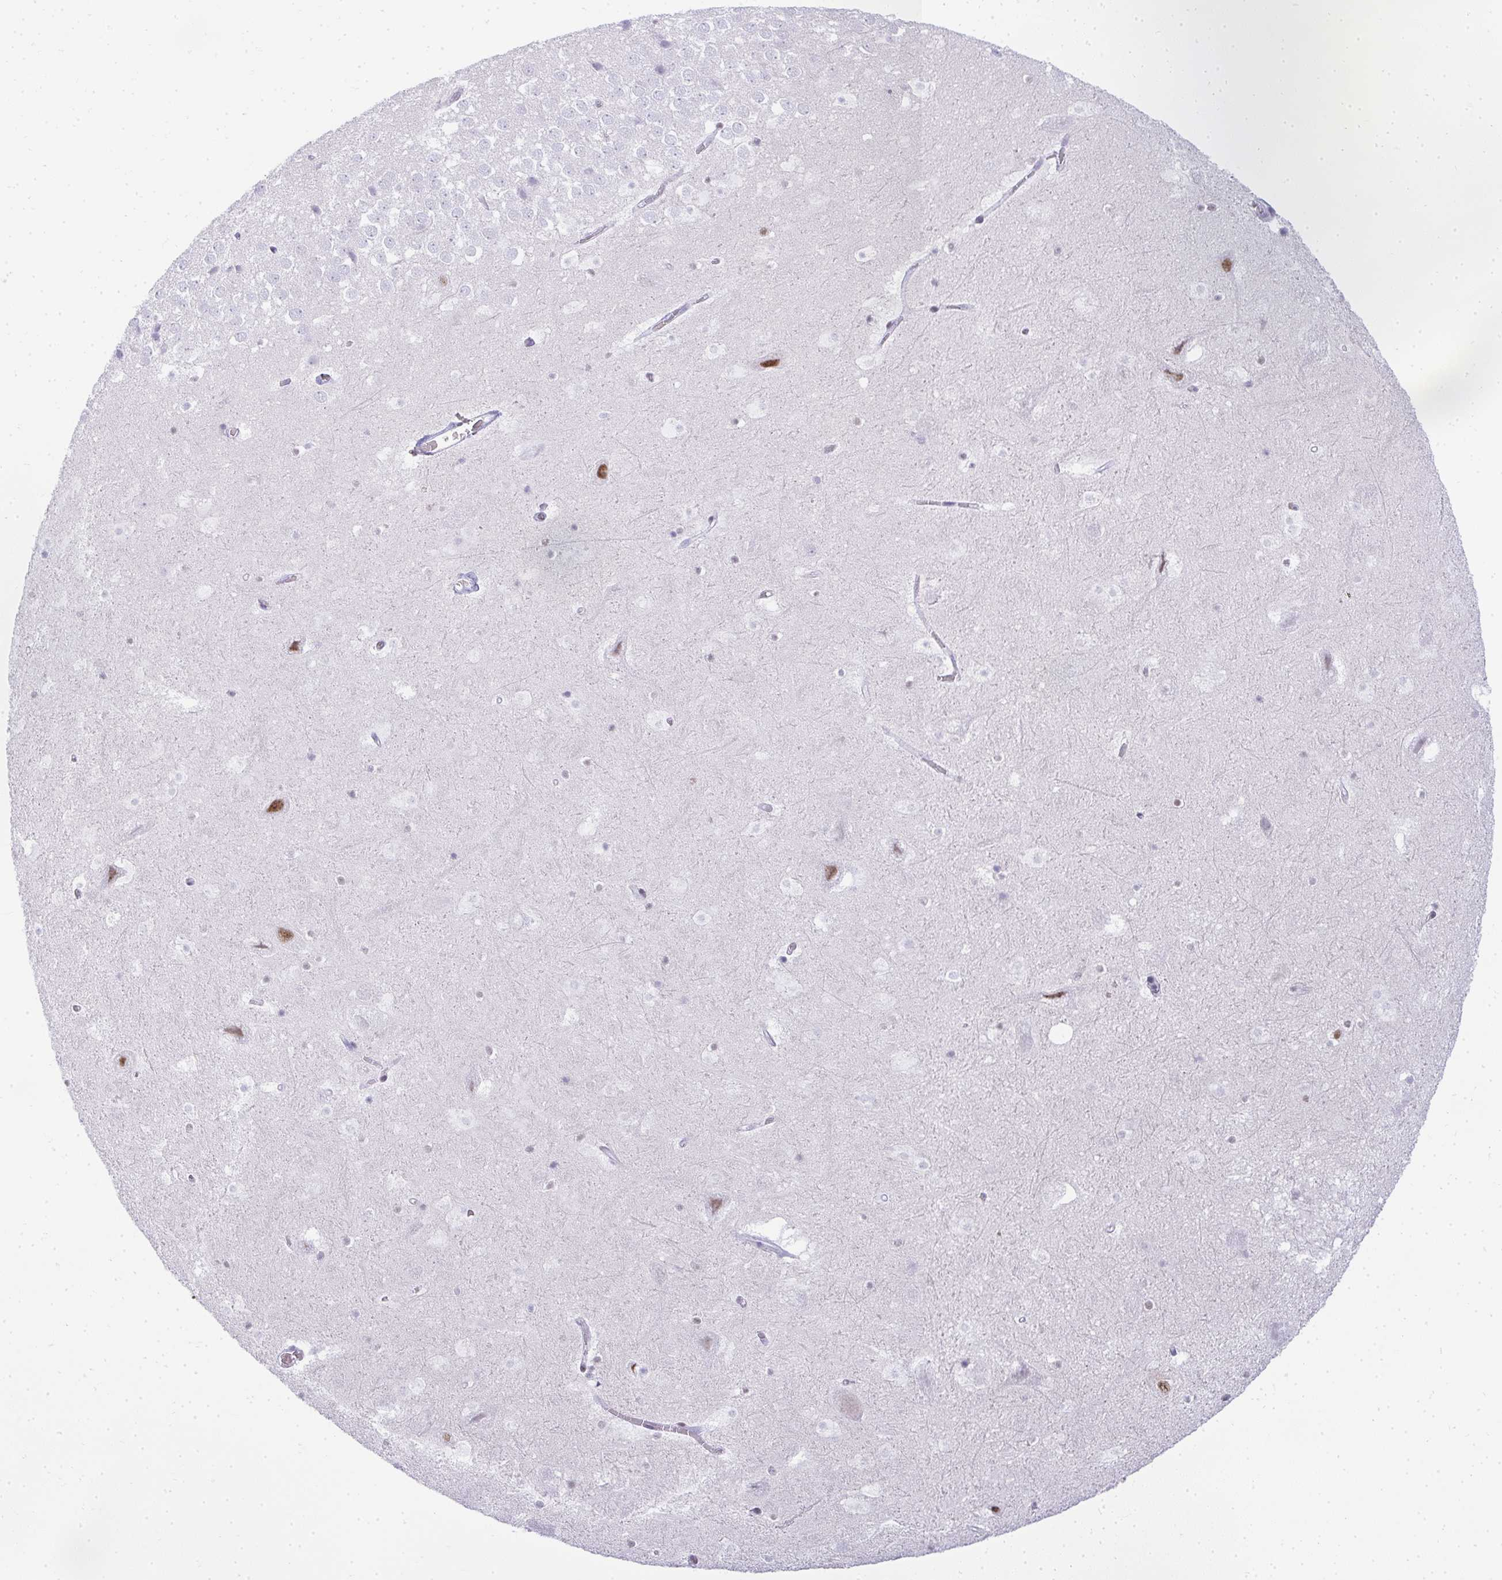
{"staining": {"intensity": "negative", "quantity": "none", "location": "none"}, "tissue": "hippocampus", "cell_type": "Glial cells", "image_type": "normal", "snomed": [{"axis": "morphology", "description": "Normal tissue, NOS"}, {"axis": "topography", "description": "Hippocampus"}], "caption": "Unremarkable hippocampus was stained to show a protein in brown. There is no significant staining in glial cells. The staining was performed using DAB to visualize the protein expression in brown, while the nuclei were stained in blue with hematoxylin (Magnification: 20x).", "gene": "PLA2G1B", "patient": {"sex": "female", "age": 42}}